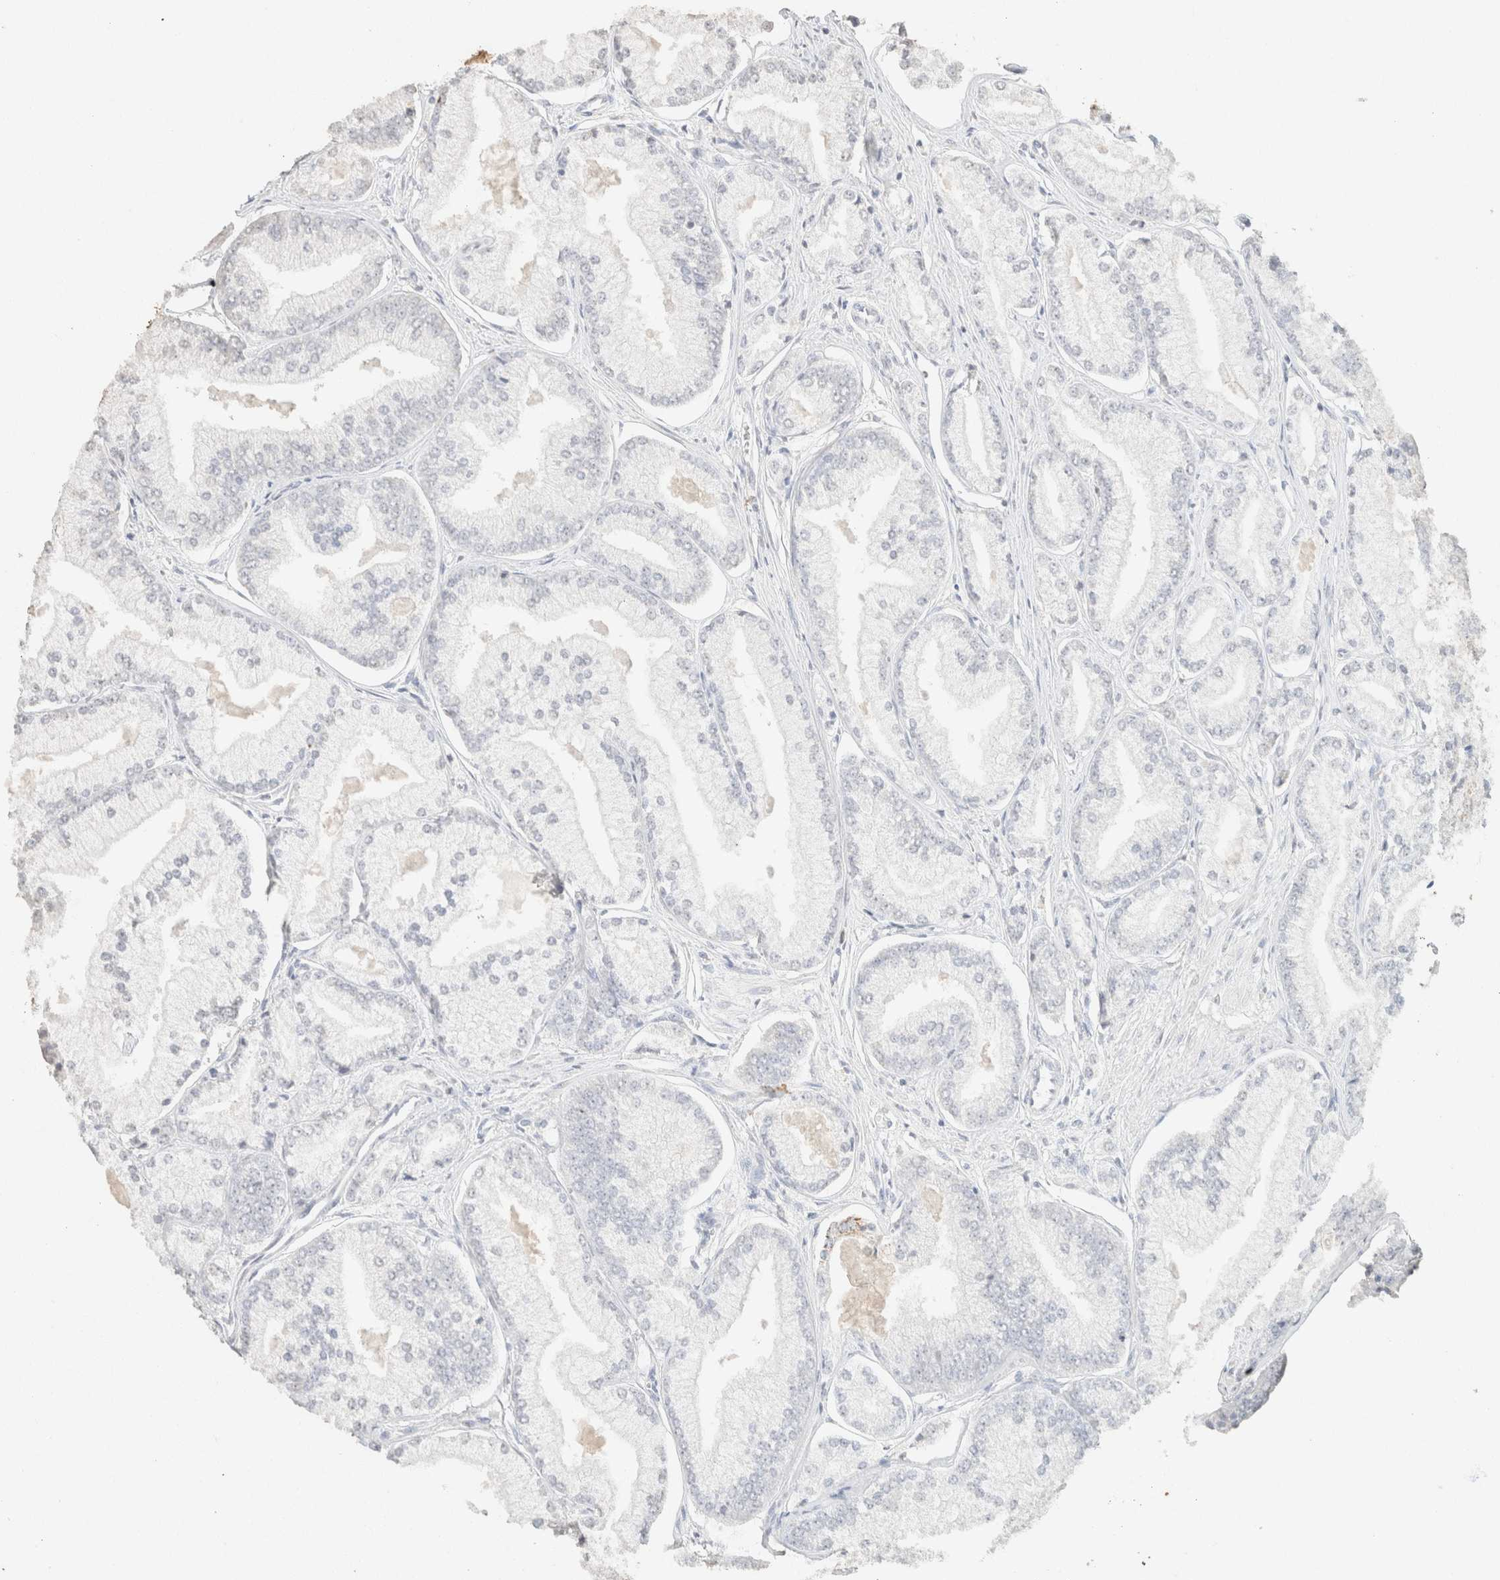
{"staining": {"intensity": "negative", "quantity": "none", "location": "none"}, "tissue": "prostate cancer", "cell_type": "Tumor cells", "image_type": "cancer", "snomed": [{"axis": "morphology", "description": "Adenocarcinoma, Low grade"}, {"axis": "topography", "description": "Prostate"}], "caption": "Low-grade adenocarcinoma (prostate) was stained to show a protein in brown. There is no significant expression in tumor cells.", "gene": "CPA1", "patient": {"sex": "male", "age": 52}}